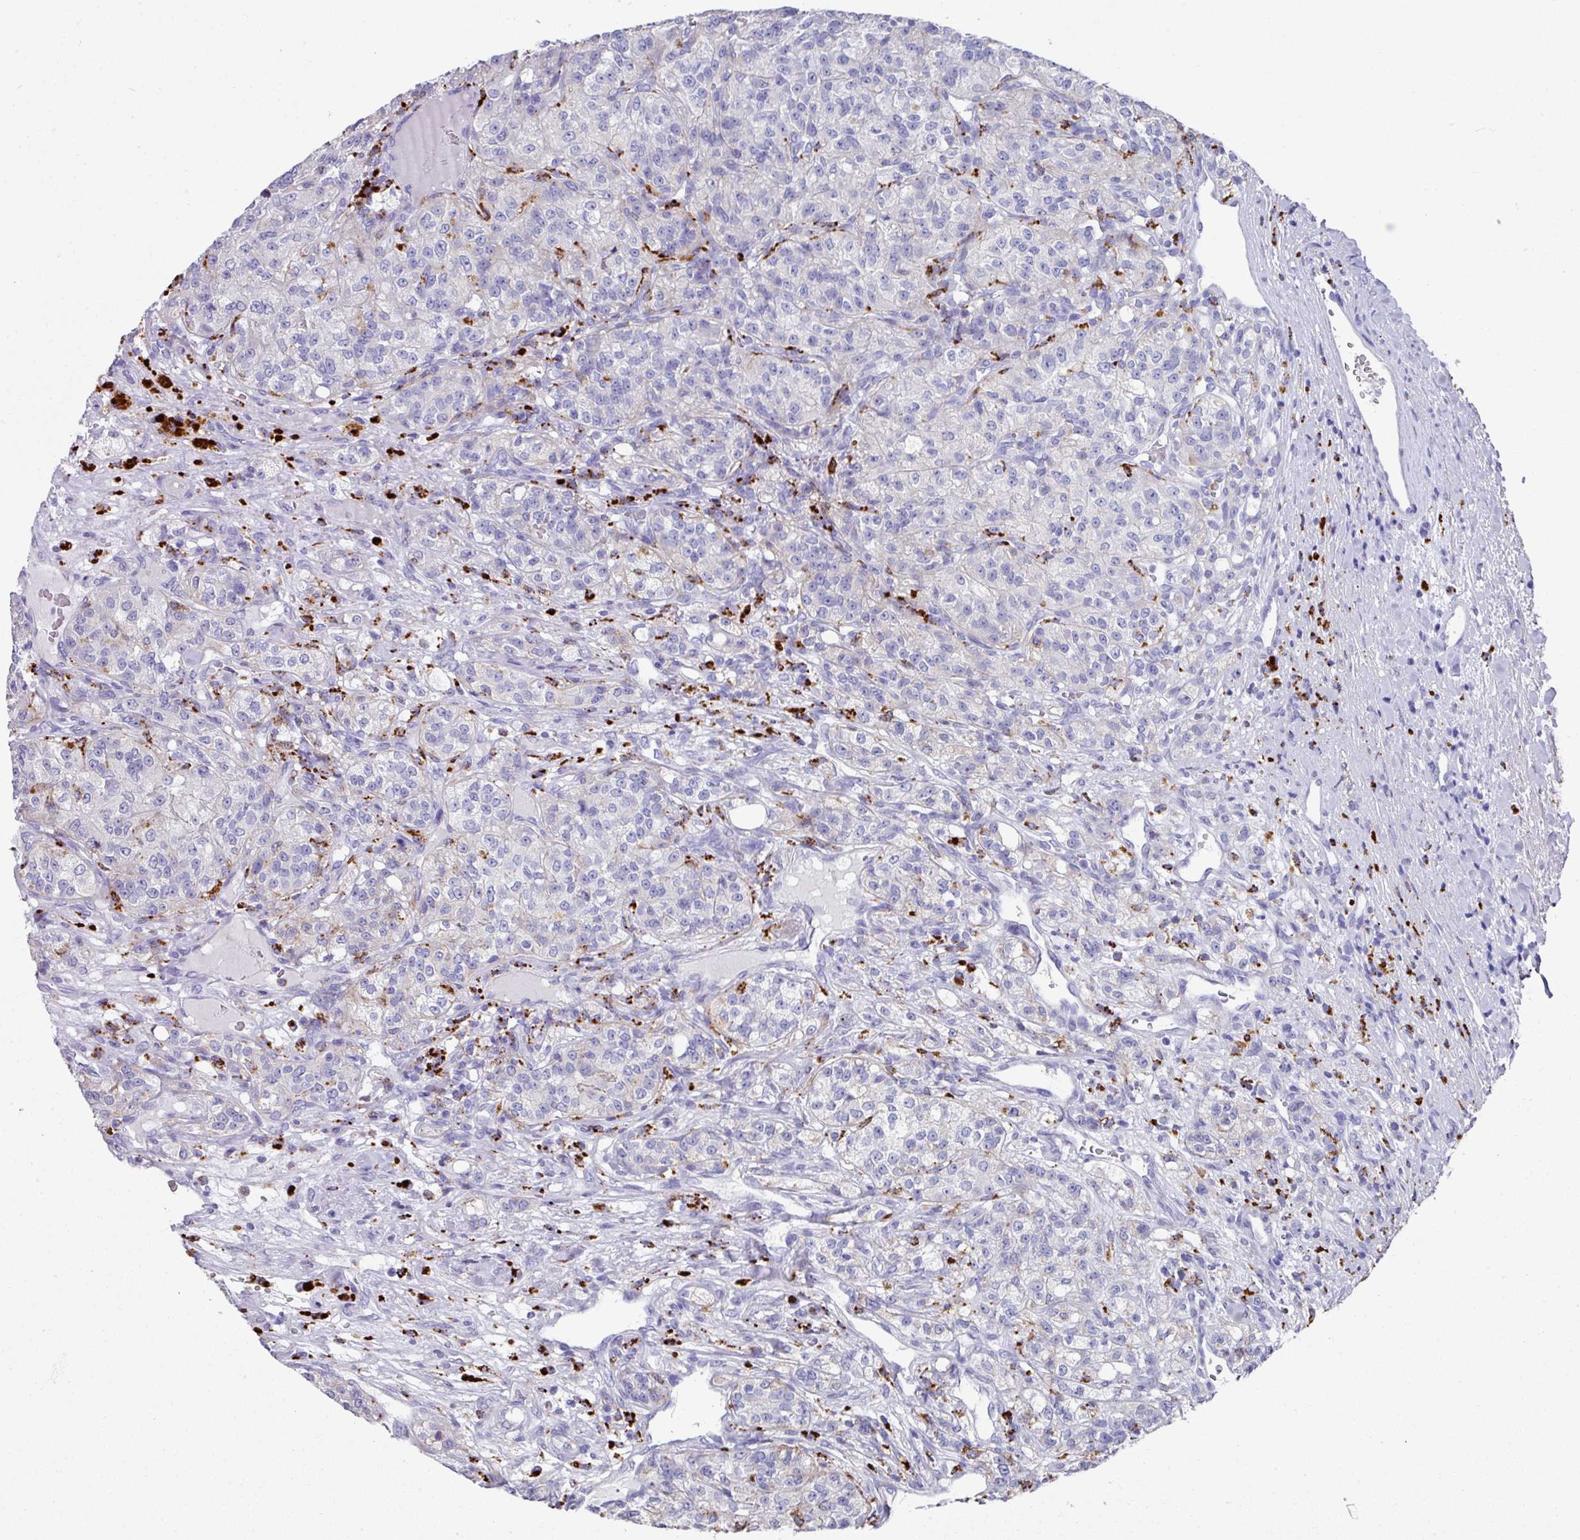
{"staining": {"intensity": "negative", "quantity": "none", "location": "none"}, "tissue": "renal cancer", "cell_type": "Tumor cells", "image_type": "cancer", "snomed": [{"axis": "morphology", "description": "Adenocarcinoma, NOS"}, {"axis": "topography", "description": "Kidney"}], "caption": "High power microscopy image of an immunohistochemistry (IHC) photomicrograph of adenocarcinoma (renal), revealing no significant positivity in tumor cells.", "gene": "CPVL", "patient": {"sex": "female", "age": 63}}